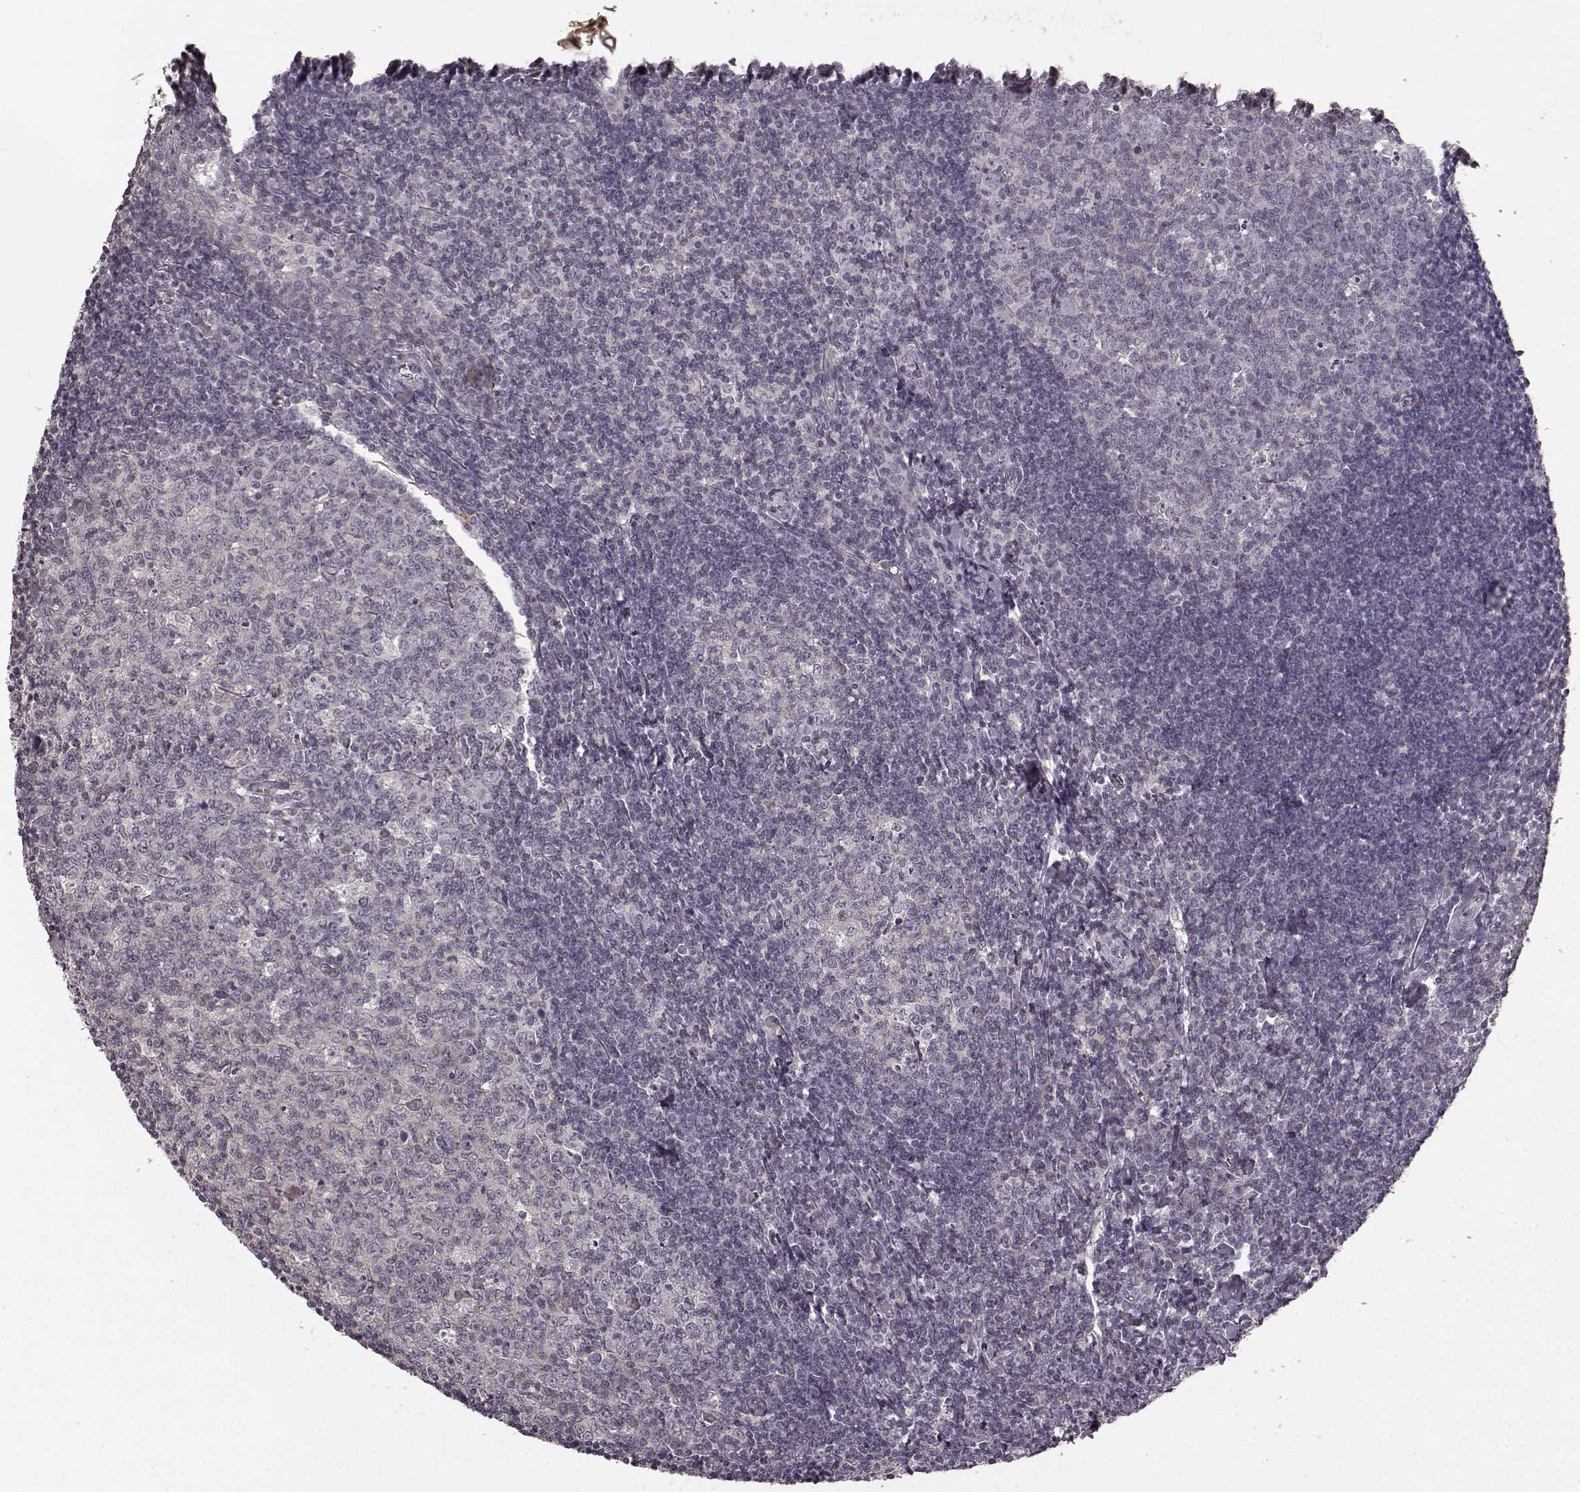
{"staining": {"intensity": "weak", "quantity": "<25%", "location": "cytoplasmic/membranous"}, "tissue": "tonsil", "cell_type": "Germinal center cells", "image_type": "normal", "snomed": [{"axis": "morphology", "description": "Normal tissue, NOS"}, {"axis": "topography", "description": "Tonsil"}], "caption": "Immunohistochemistry (IHC) photomicrograph of normal tonsil: tonsil stained with DAB shows no significant protein positivity in germinal center cells.", "gene": "PRKCE", "patient": {"sex": "female", "age": 12}}